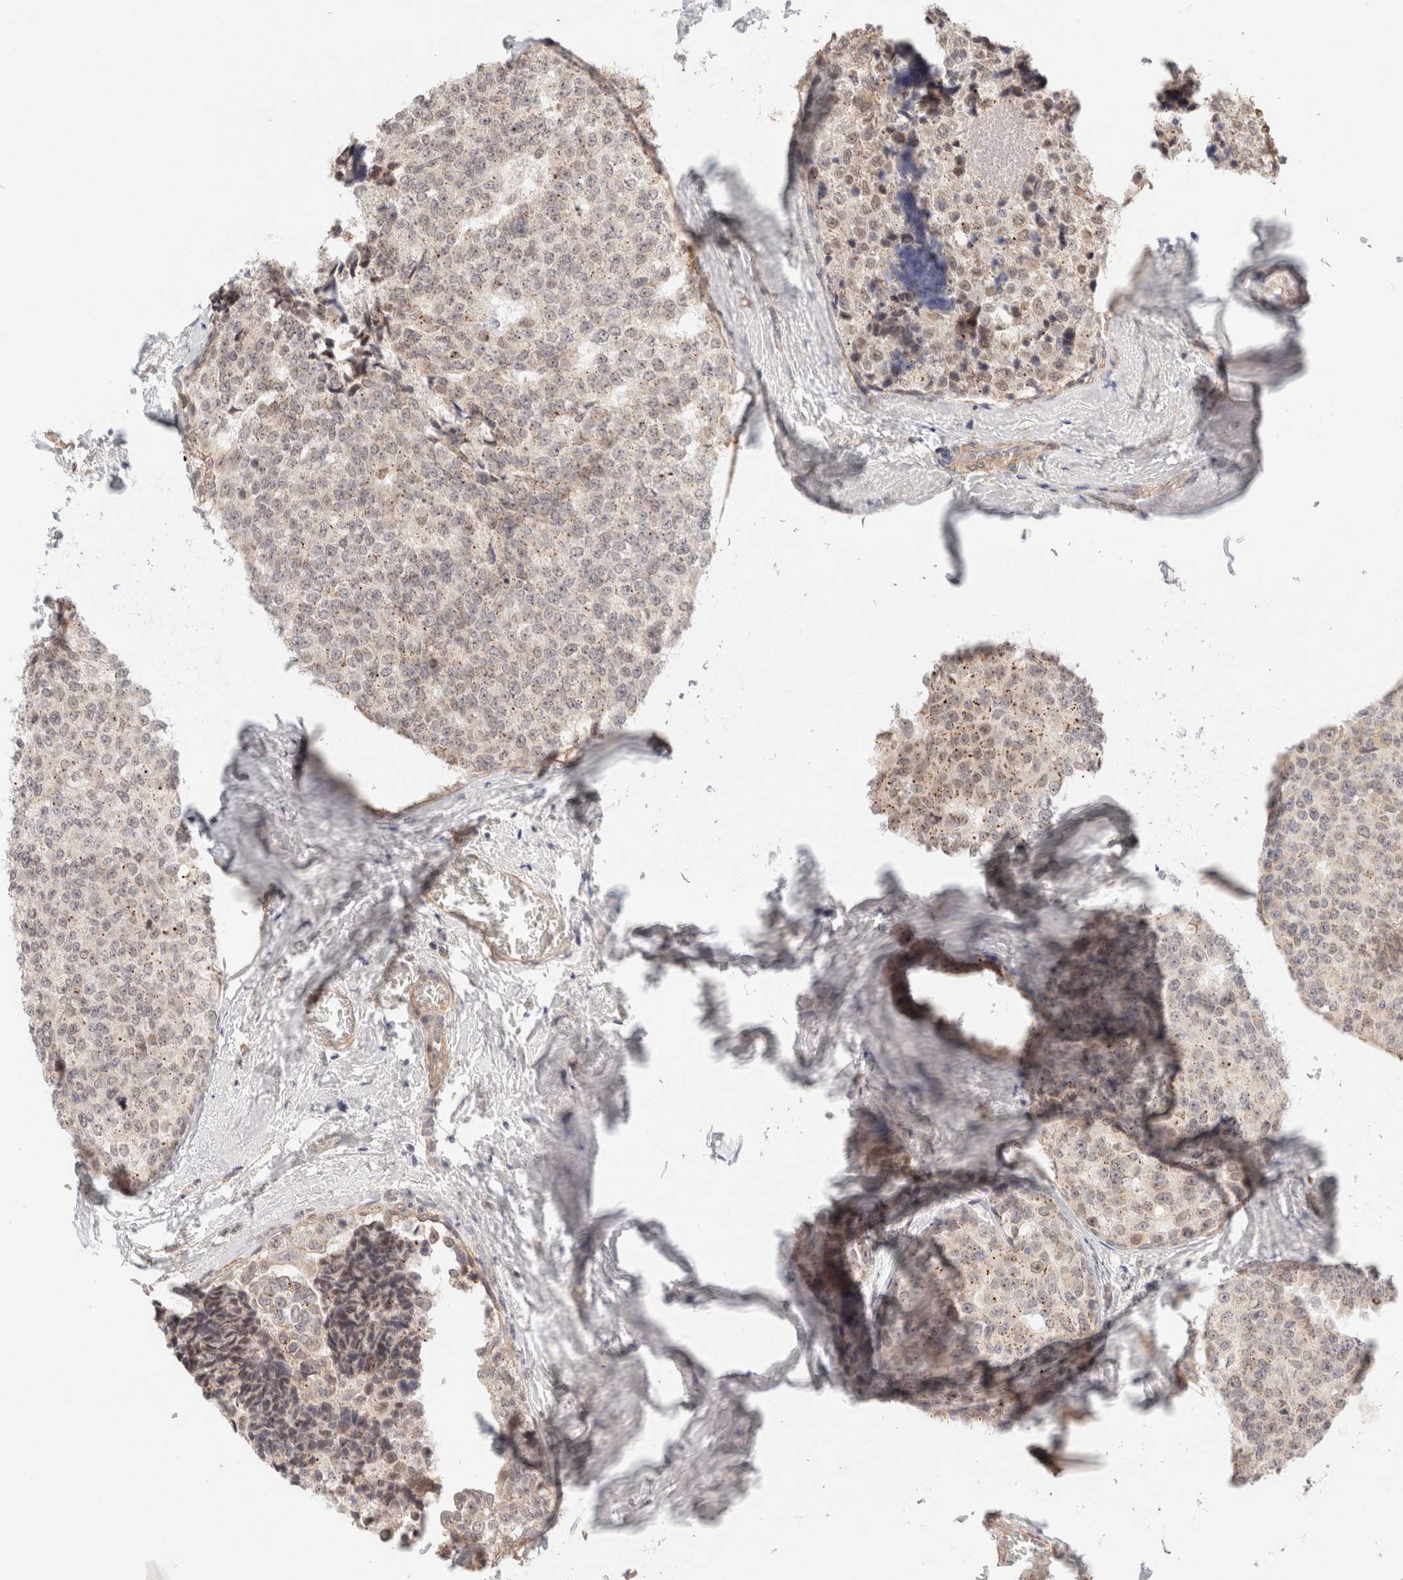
{"staining": {"intensity": "weak", "quantity": ">75%", "location": "nuclear"}, "tissue": "breast cancer", "cell_type": "Tumor cells", "image_type": "cancer", "snomed": [{"axis": "morphology", "description": "Normal tissue, NOS"}, {"axis": "morphology", "description": "Duct carcinoma"}, {"axis": "topography", "description": "Breast"}], "caption": "Brown immunohistochemical staining in breast invasive ductal carcinoma demonstrates weak nuclear staining in about >75% of tumor cells.", "gene": "BRPF3", "patient": {"sex": "female", "age": 43}}